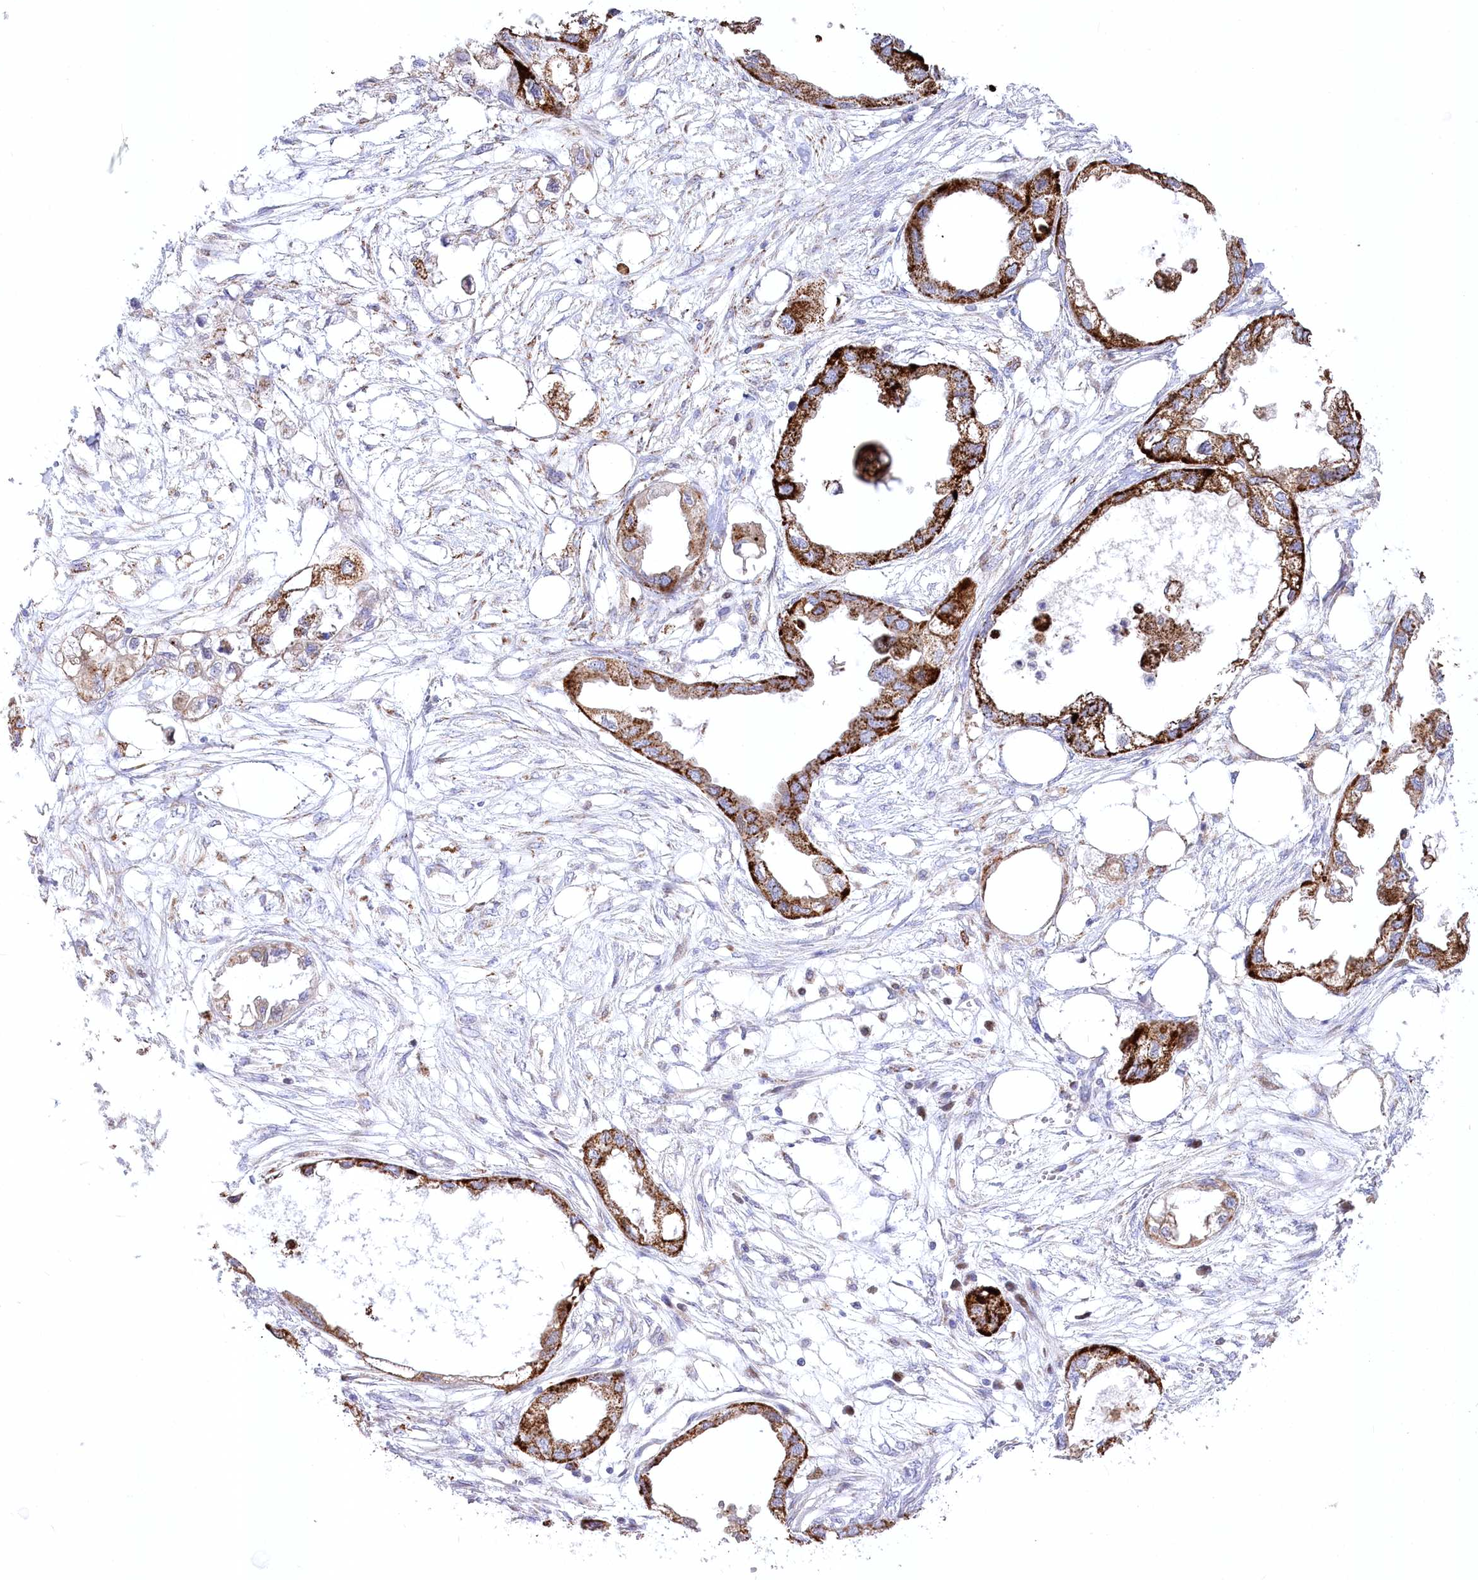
{"staining": {"intensity": "strong", "quantity": ">75%", "location": "cytoplasmic/membranous"}, "tissue": "endometrial cancer", "cell_type": "Tumor cells", "image_type": "cancer", "snomed": [{"axis": "morphology", "description": "Adenocarcinoma, NOS"}, {"axis": "morphology", "description": "Adenocarcinoma, metastatic, NOS"}, {"axis": "topography", "description": "Adipose tissue"}, {"axis": "topography", "description": "Endometrium"}], "caption": "Protein expression analysis of endometrial cancer demonstrates strong cytoplasmic/membranous expression in approximately >75% of tumor cells.", "gene": "CEP164", "patient": {"sex": "female", "age": 67}}